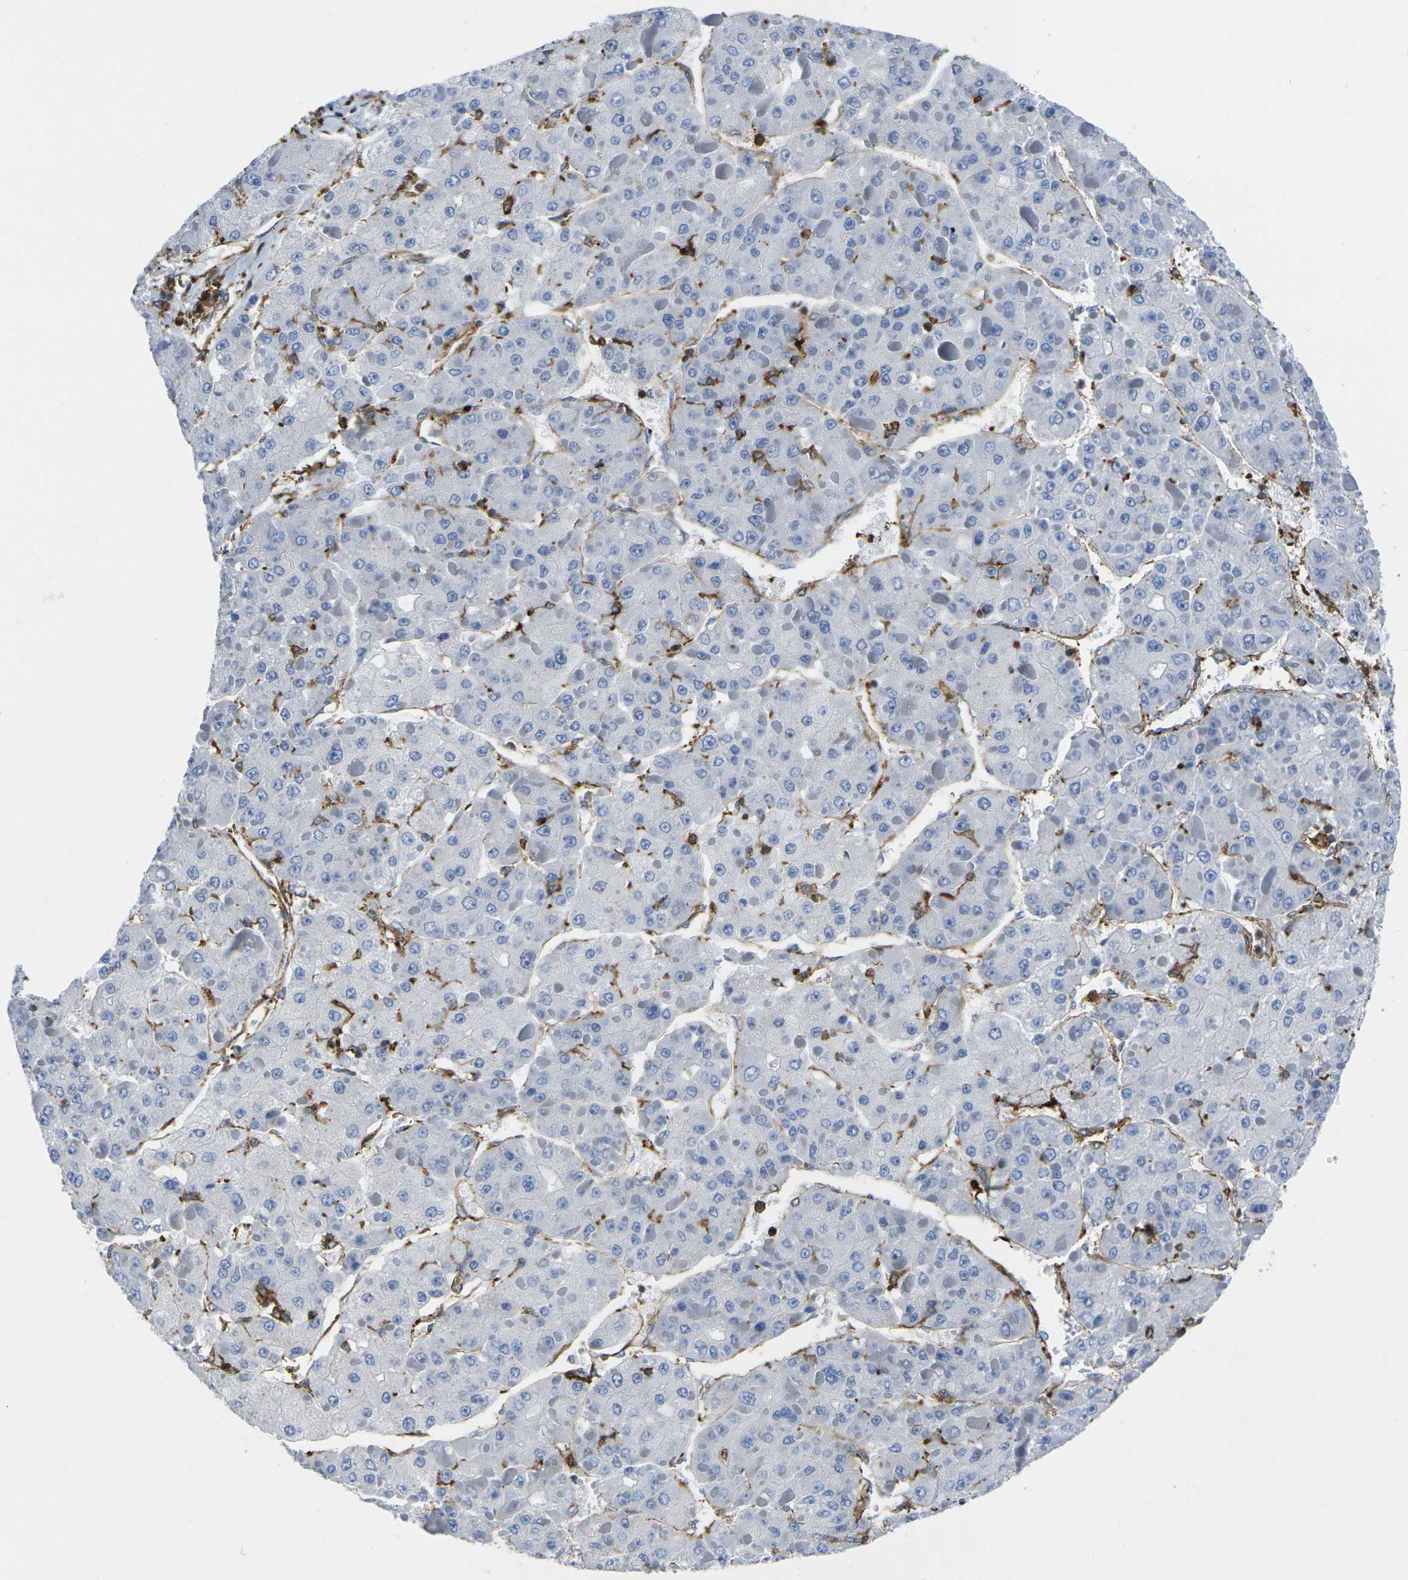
{"staining": {"intensity": "negative", "quantity": "none", "location": "none"}, "tissue": "liver cancer", "cell_type": "Tumor cells", "image_type": "cancer", "snomed": [{"axis": "morphology", "description": "Carcinoma, Hepatocellular, NOS"}, {"axis": "topography", "description": "Liver"}], "caption": "IHC of liver cancer shows no expression in tumor cells. (DAB (3,3'-diaminobenzidine) IHC, high magnification).", "gene": "IQGAP1", "patient": {"sex": "female", "age": 73}}